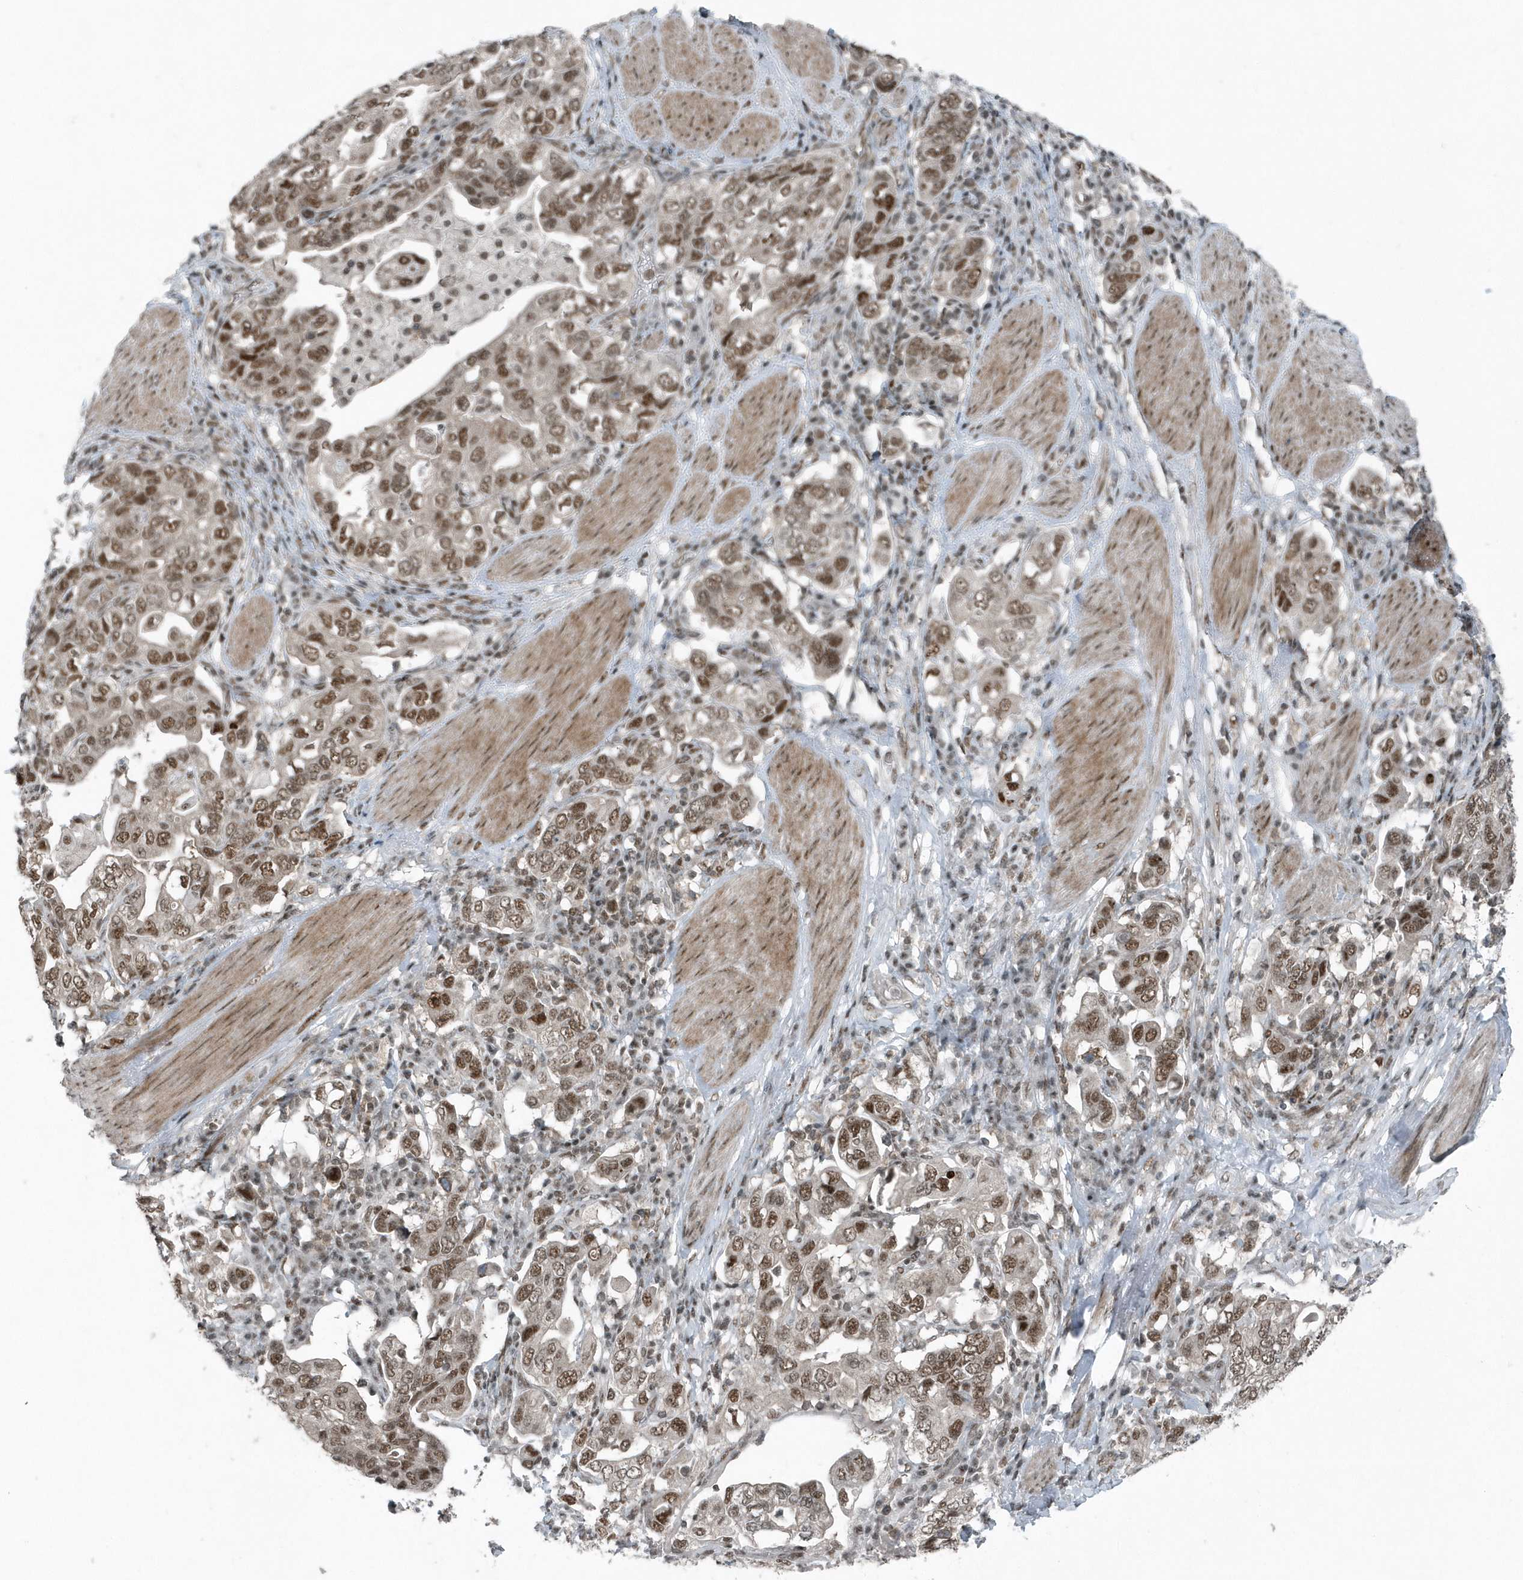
{"staining": {"intensity": "moderate", "quantity": ">75%", "location": "nuclear"}, "tissue": "stomach cancer", "cell_type": "Tumor cells", "image_type": "cancer", "snomed": [{"axis": "morphology", "description": "Adenocarcinoma, NOS"}, {"axis": "topography", "description": "Stomach, upper"}], "caption": "IHC histopathology image of neoplastic tissue: stomach cancer (adenocarcinoma) stained using immunohistochemistry (IHC) demonstrates medium levels of moderate protein expression localized specifically in the nuclear of tumor cells, appearing as a nuclear brown color.", "gene": "YTHDC1", "patient": {"sex": "male", "age": 62}}